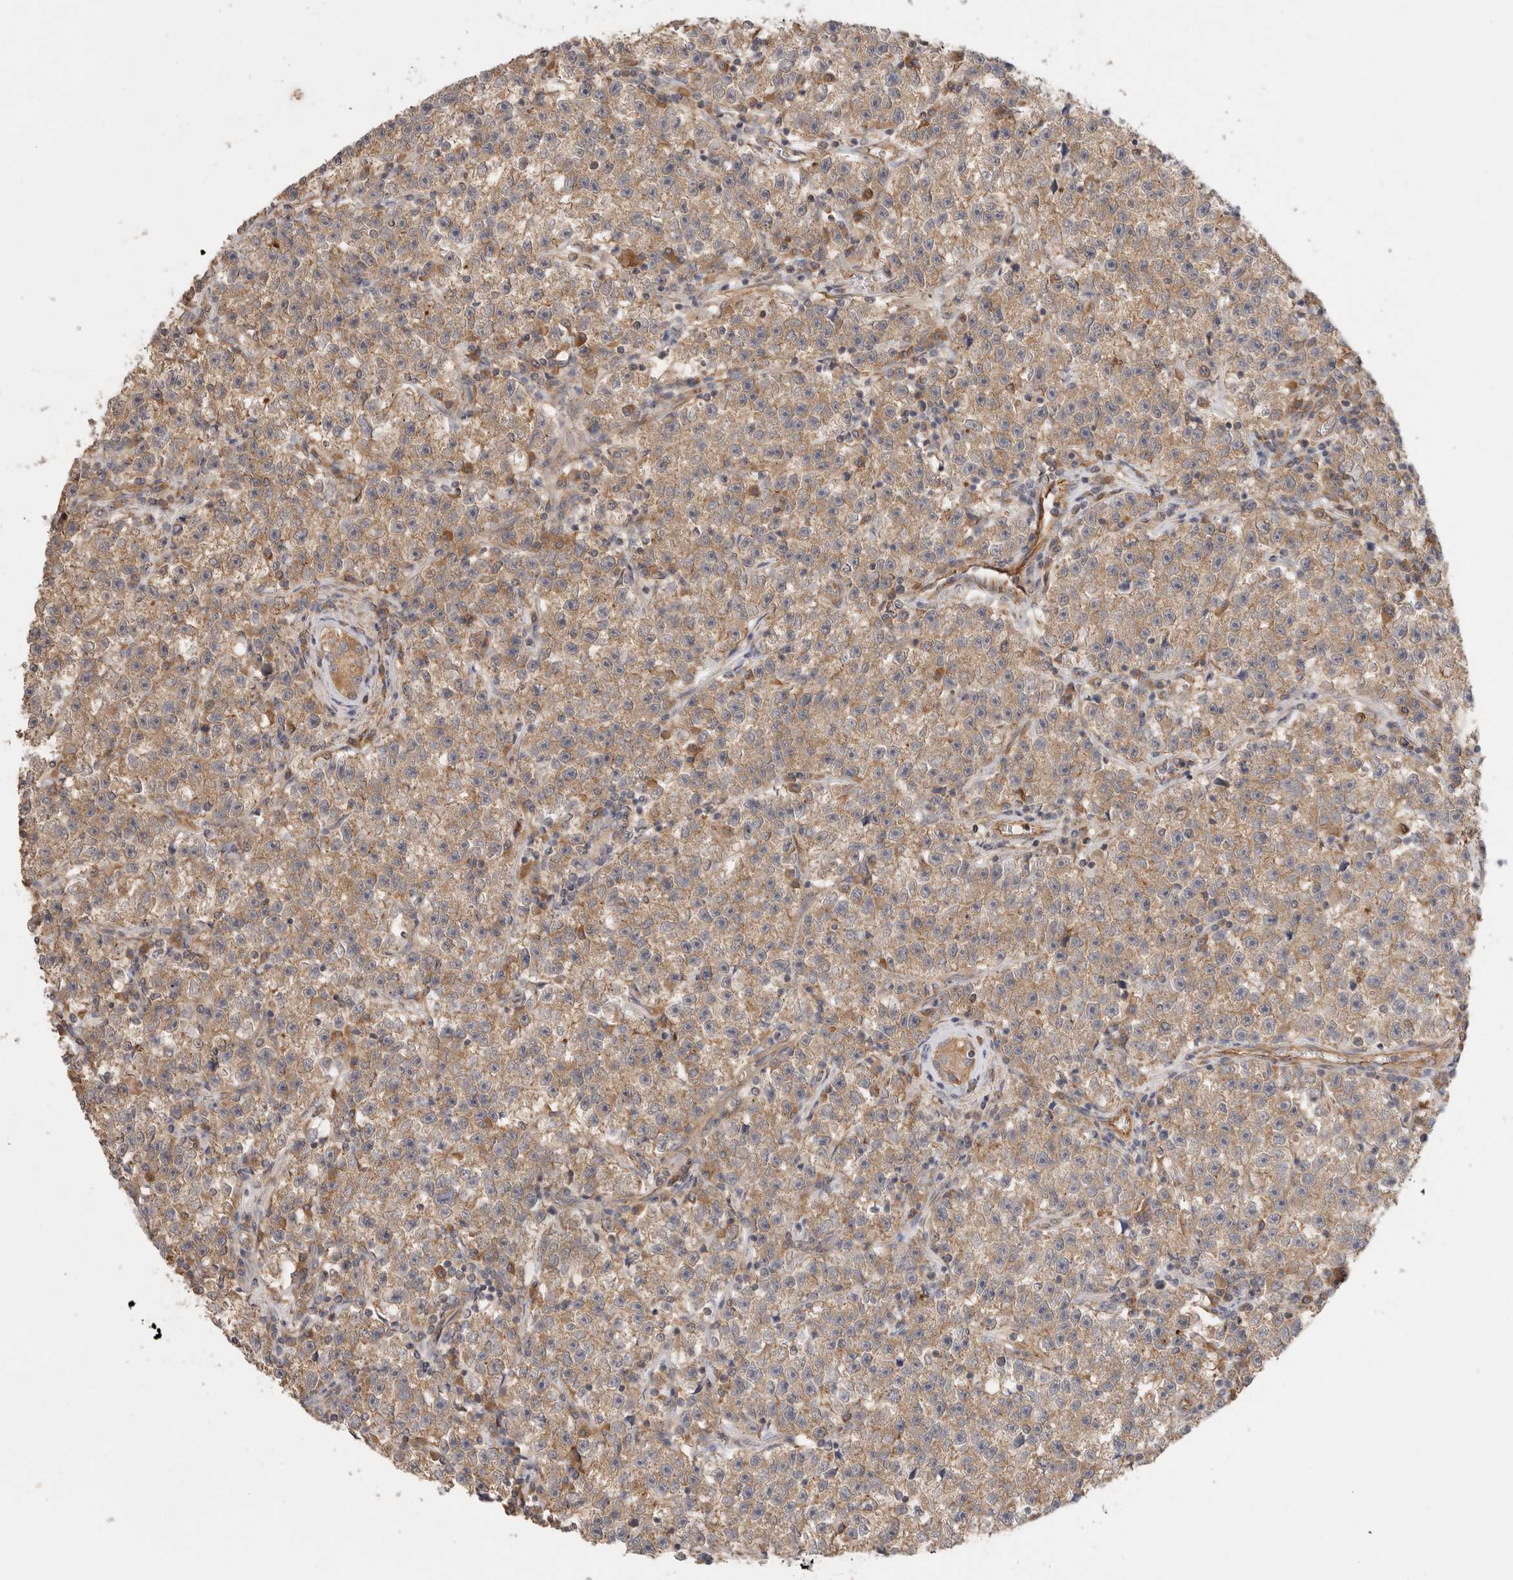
{"staining": {"intensity": "weak", "quantity": ">75%", "location": "cytoplasmic/membranous"}, "tissue": "testis cancer", "cell_type": "Tumor cells", "image_type": "cancer", "snomed": [{"axis": "morphology", "description": "Seminoma, NOS"}, {"axis": "topography", "description": "Testis"}], "caption": "Protein analysis of testis seminoma tissue exhibits weak cytoplasmic/membranous positivity in approximately >75% of tumor cells.", "gene": "SGK3", "patient": {"sex": "male", "age": 22}}